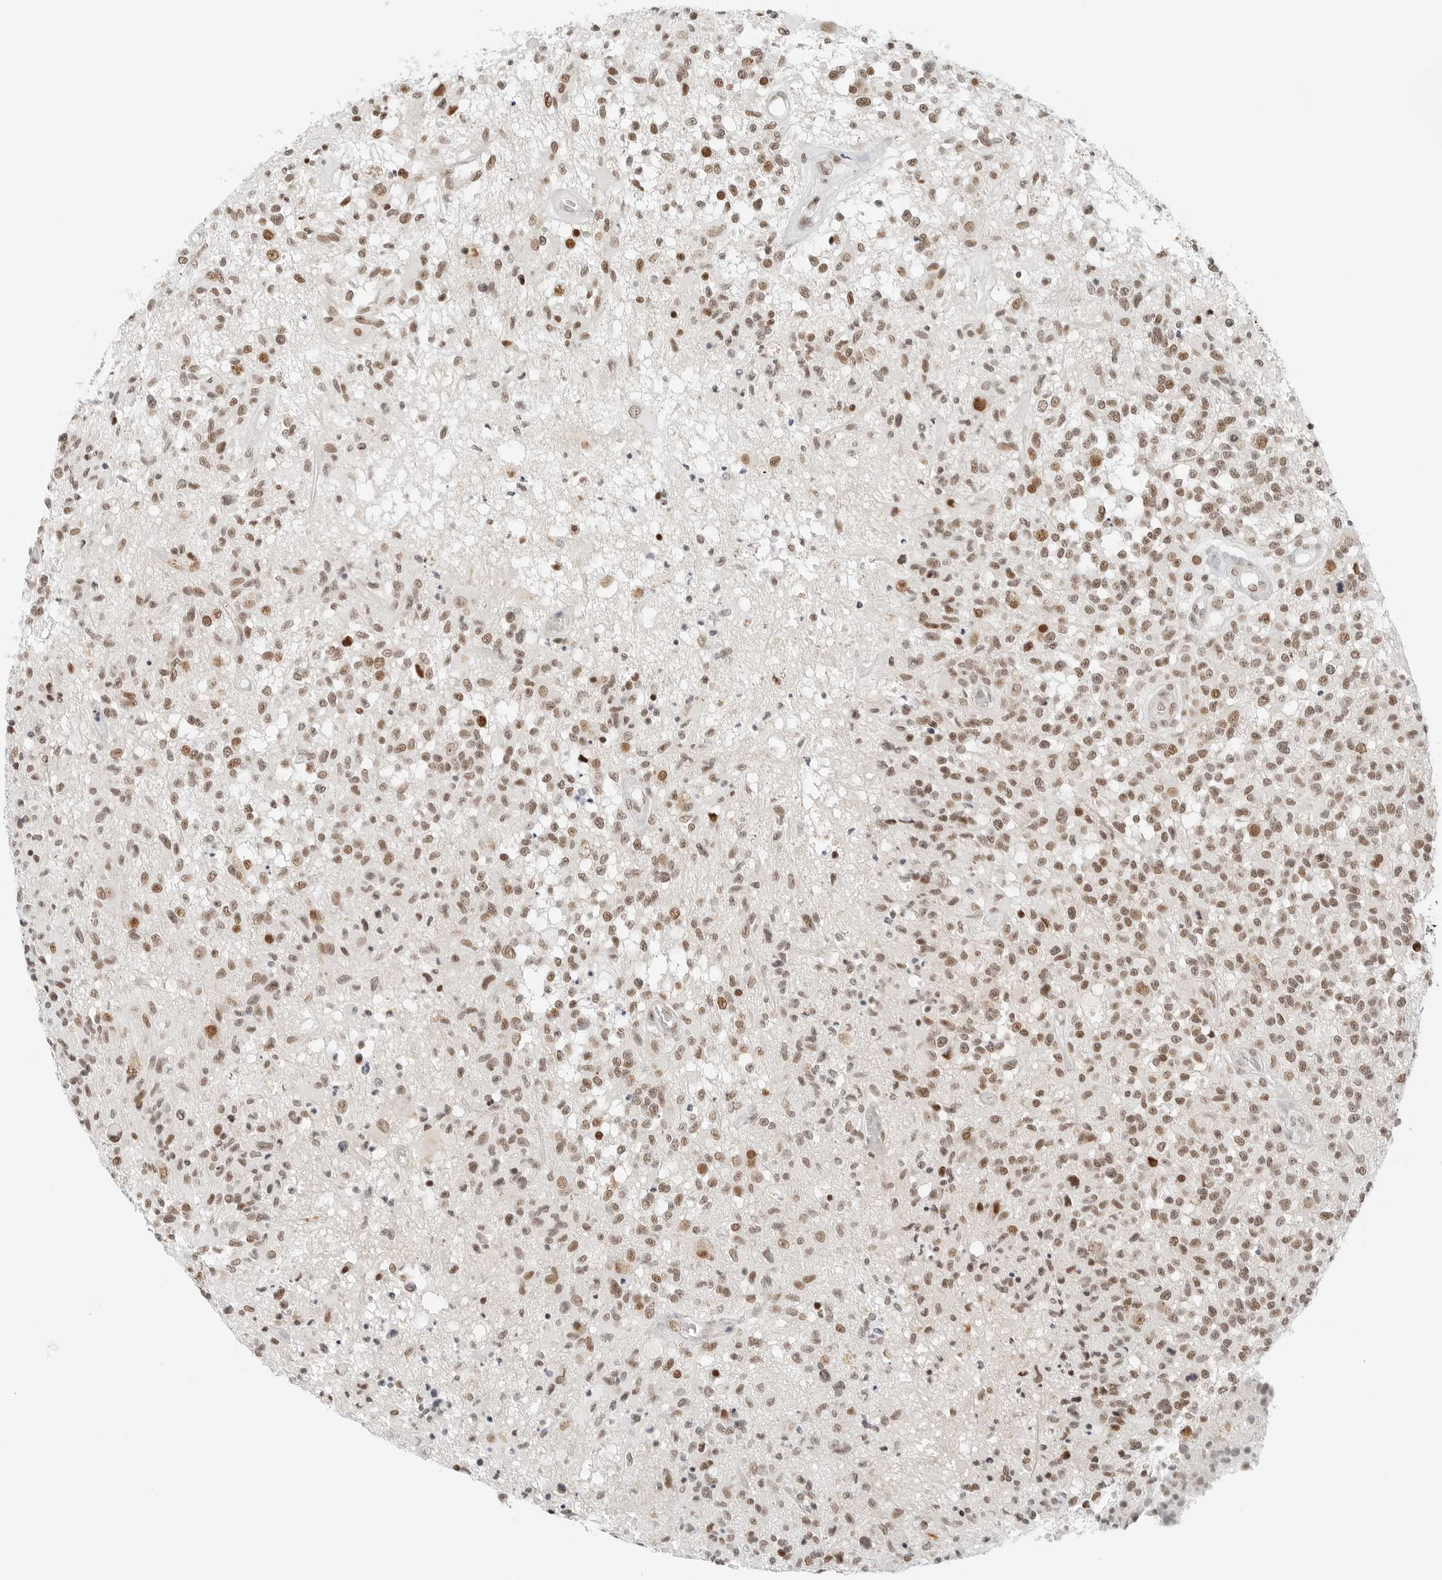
{"staining": {"intensity": "moderate", "quantity": ">75%", "location": "nuclear"}, "tissue": "glioma", "cell_type": "Tumor cells", "image_type": "cancer", "snomed": [{"axis": "morphology", "description": "Glioma, malignant, High grade"}, {"axis": "morphology", "description": "Glioblastoma, NOS"}, {"axis": "topography", "description": "Brain"}], "caption": "Immunohistochemistry histopathology image of human glioma stained for a protein (brown), which demonstrates medium levels of moderate nuclear positivity in approximately >75% of tumor cells.", "gene": "CRTC2", "patient": {"sex": "male", "age": 60}}